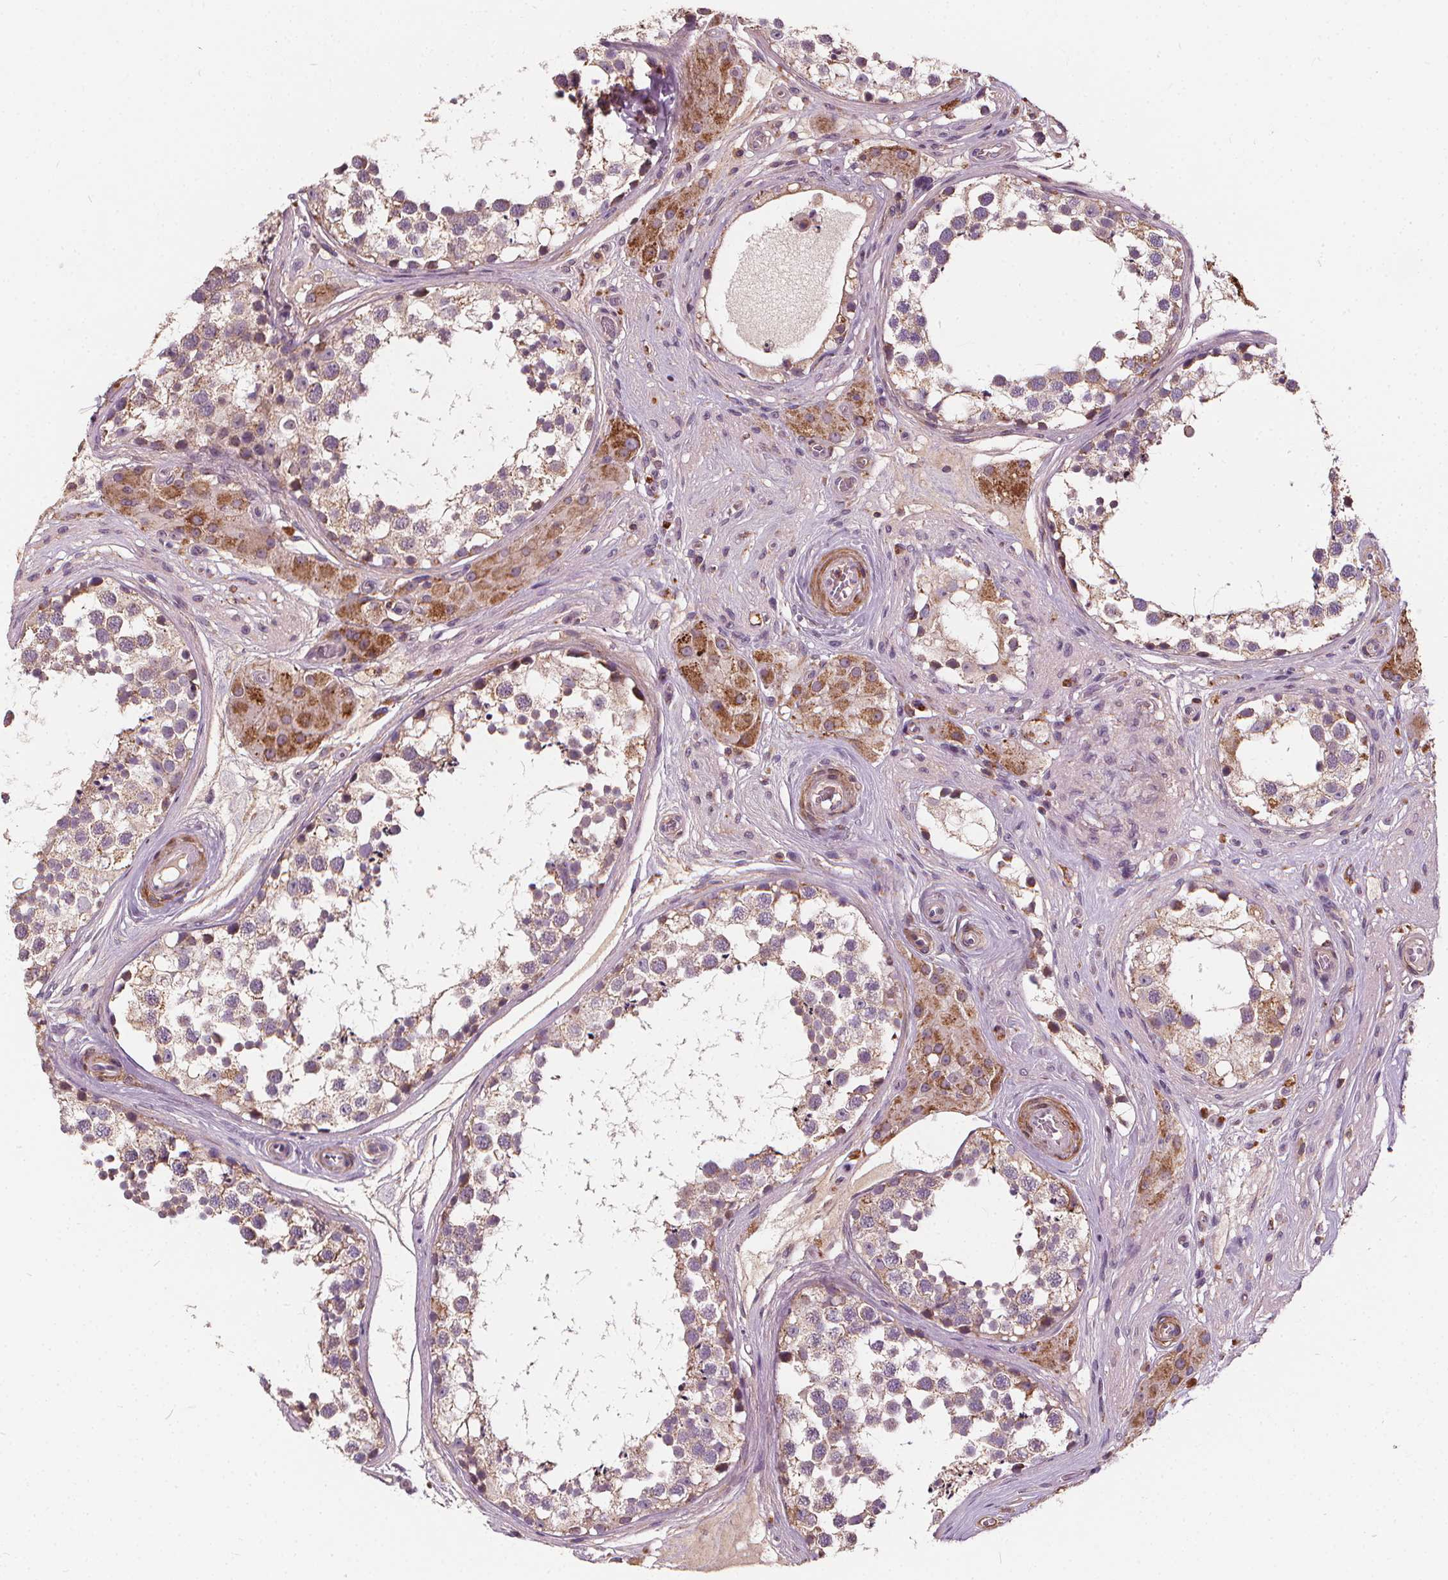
{"staining": {"intensity": "weak", "quantity": "<25%", "location": "cytoplasmic/membranous"}, "tissue": "testis", "cell_type": "Cells in seminiferous ducts", "image_type": "normal", "snomed": [{"axis": "morphology", "description": "Normal tissue, NOS"}, {"axis": "morphology", "description": "Seminoma, NOS"}, {"axis": "topography", "description": "Testis"}], "caption": "A histopathology image of testis stained for a protein reveals no brown staining in cells in seminiferous ducts. The staining was performed using DAB (3,3'-diaminobenzidine) to visualize the protein expression in brown, while the nuclei were stained in blue with hematoxylin (Magnification: 20x).", "gene": "ORAI2", "patient": {"sex": "male", "age": 65}}